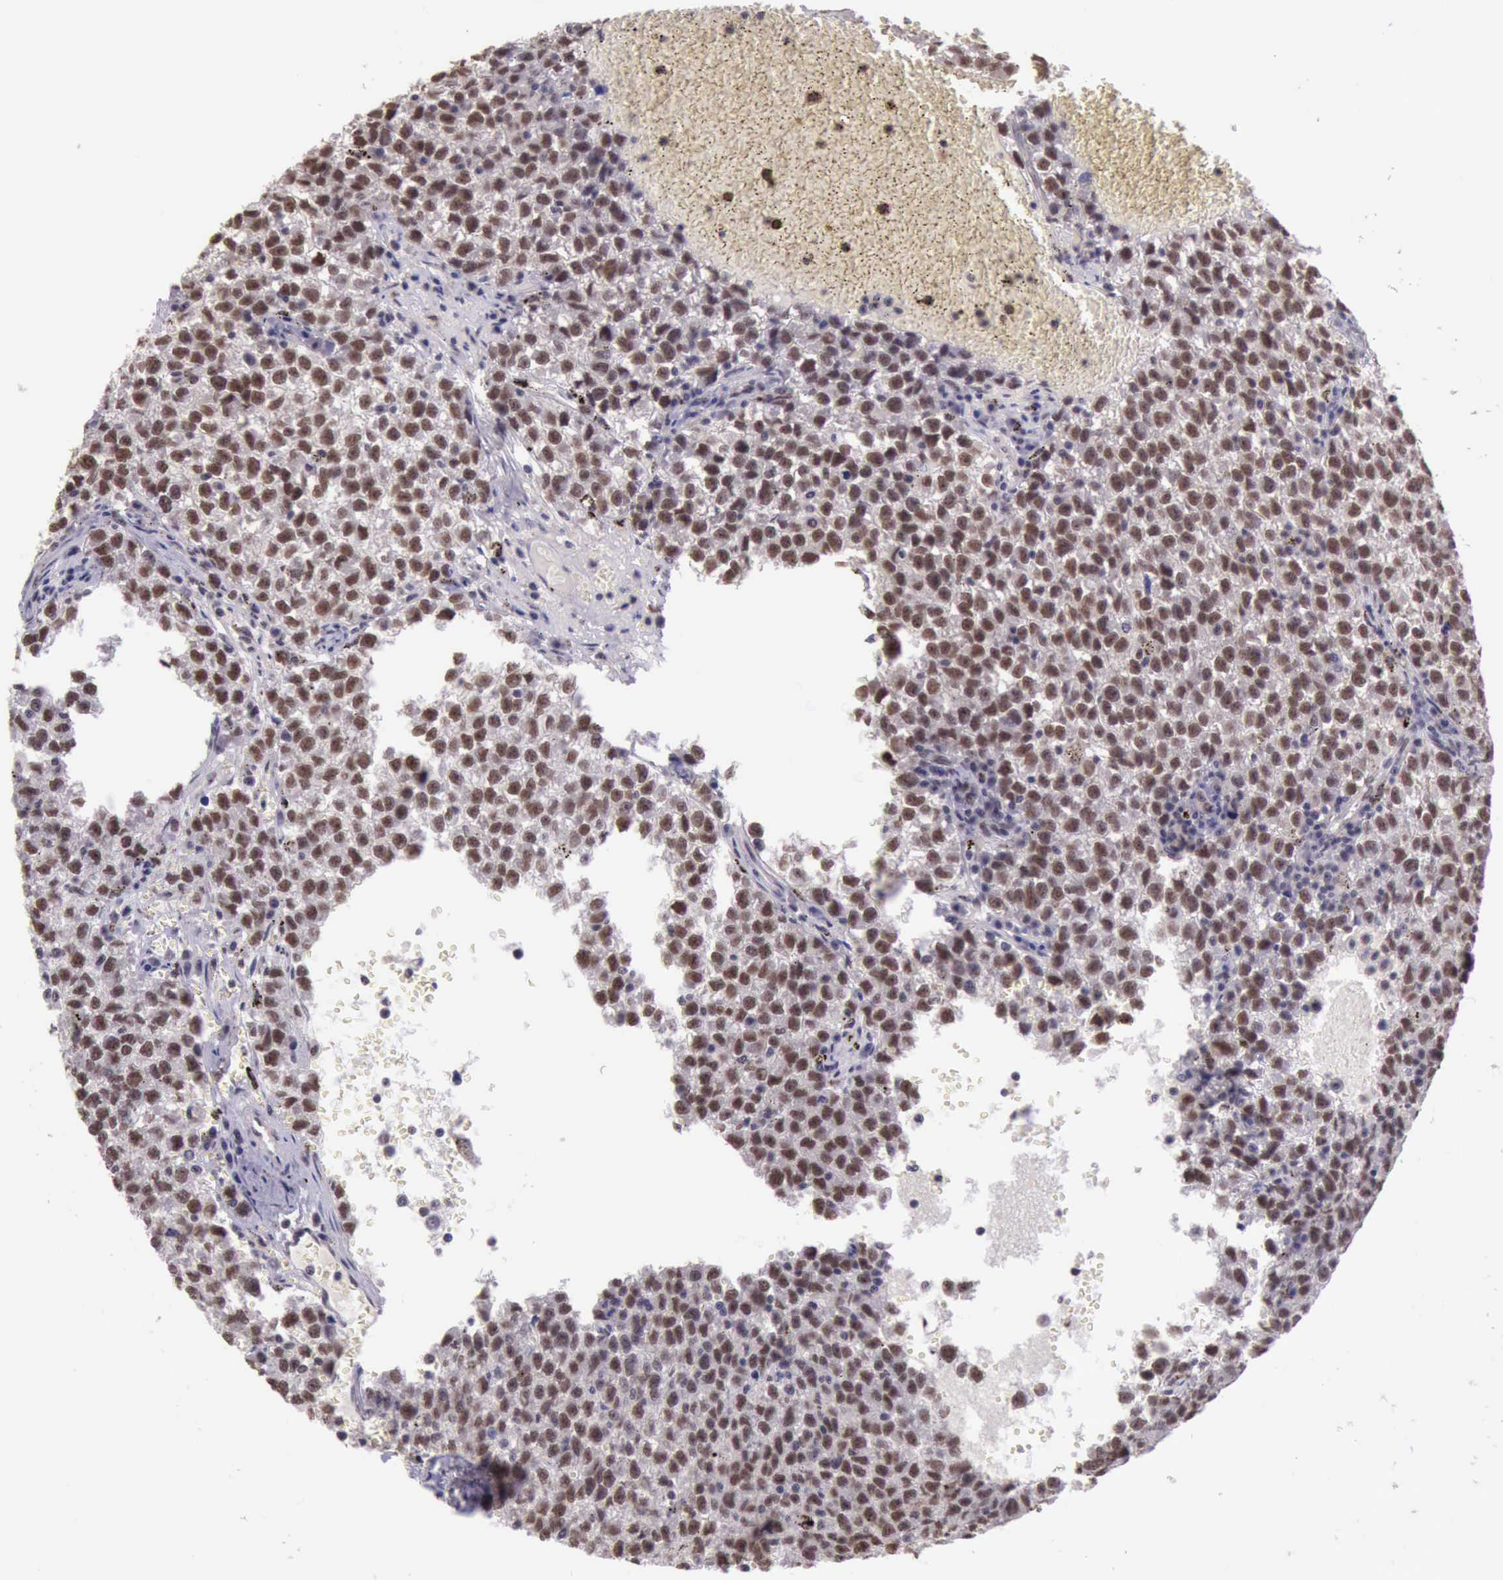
{"staining": {"intensity": "strong", "quantity": ">75%", "location": "nuclear"}, "tissue": "testis cancer", "cell_type": "Tumor cells", "image_type": "cancer", "snomed": [{"axis": "morphology", "description": "Seminoma, NOS"}, {"axis": "topography", "description": "Testis"}], "caption": "This histopathology image displays immunohistochemistry staining of human testis cancer (seminoma), with high strong nuclear staining in about >75% of tumor cells.", "gene": "PRPF39", "patient": {"sex": "male", "age": 35}}